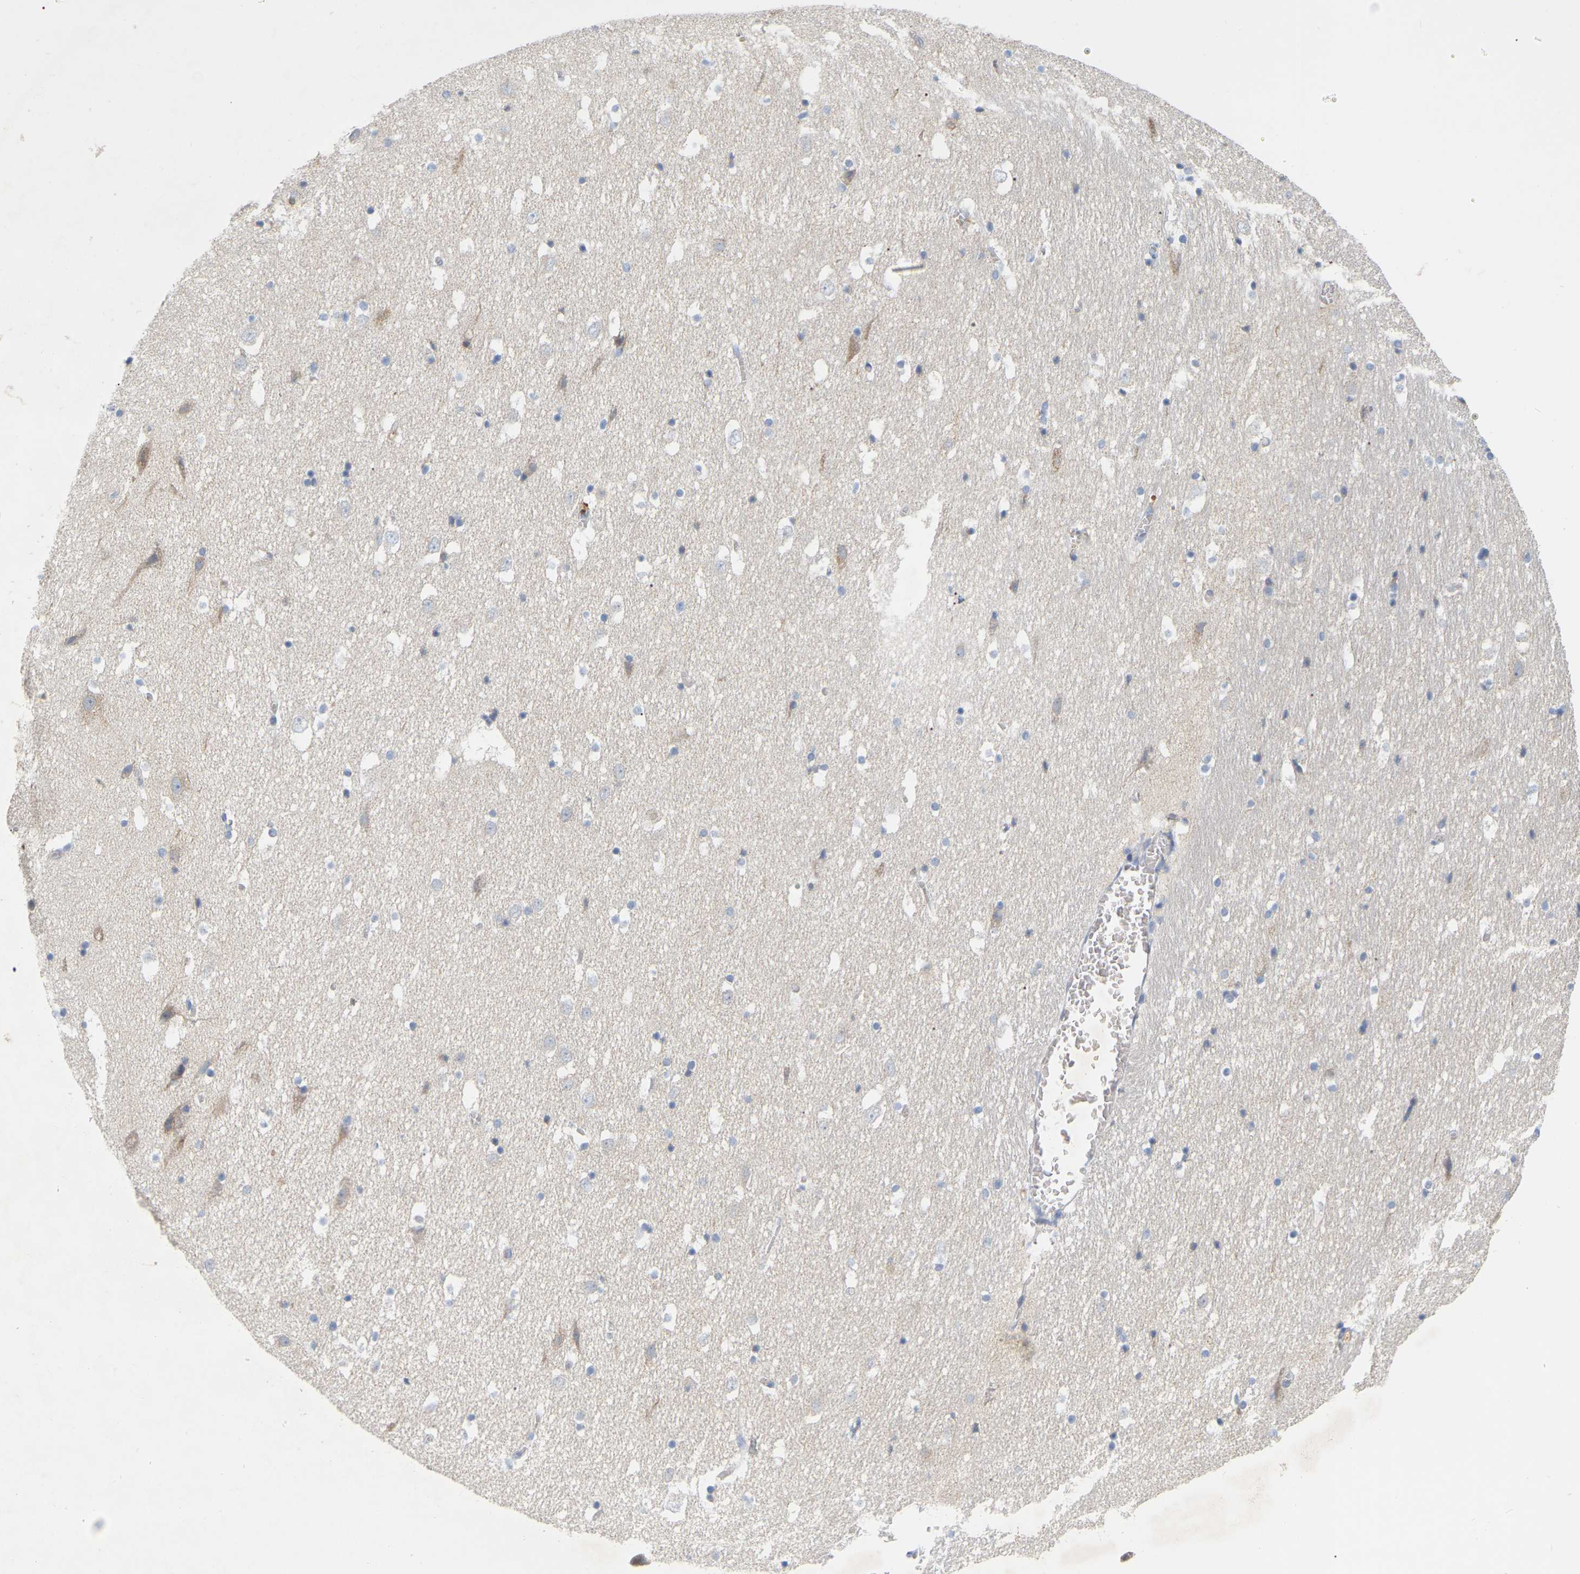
{"staining": {"intensity": "weak", "quantity": "<25%", "location": "cytoplasmic/membranous"}, "tissue": "hippocampus", "cell_type": "Glial cells", "image_type": "normal", "snomed": [{"axis": "morphology", "description": "Normal tissue, NOS"}, {"axis": "topography", "description": "Hippocampus"}], "caption": "Immunohistochemical staining of benign hippocampus displays no significant staining in glial cells.", "gene": "MINDY4", "patient": {"sex": "male", "age": 45}}